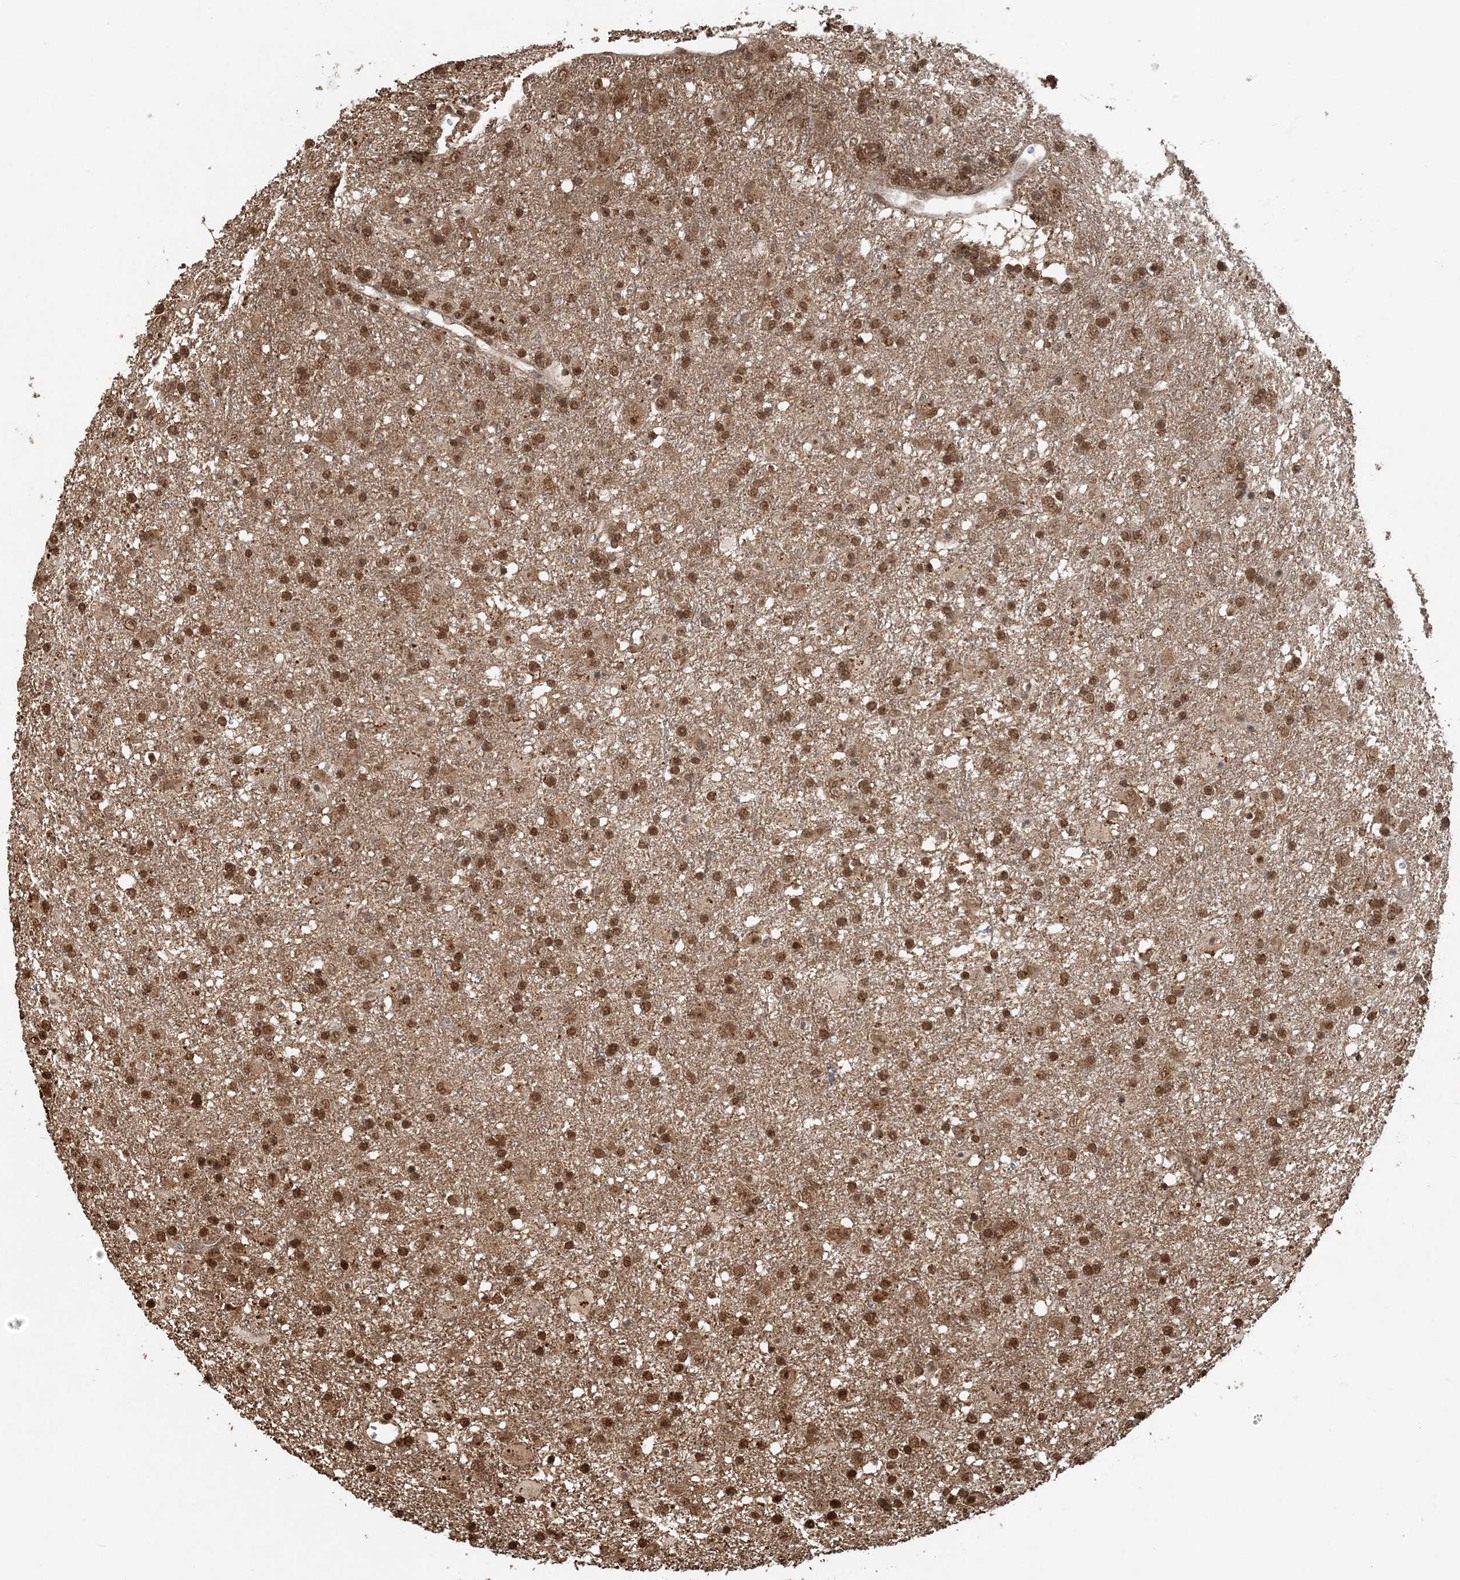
{"staining": {"intensity": "moderate", "quantity": ">75%", "location": "nuclear"}, "tissue": "glioma", "cell_type": "Tumor cells", "image_type": "cancer", "snomed": [{"axis": "morphology", "description": "Glioma, malignant, Low grade"}, {"axis": "topography", "description": "Brain"}], "caption": "Glioma stained with a protein marker displays moderate staining in tumor cells.", "gene": "ARHGAP35", "patient": {"sex": "male", "age": 65}}